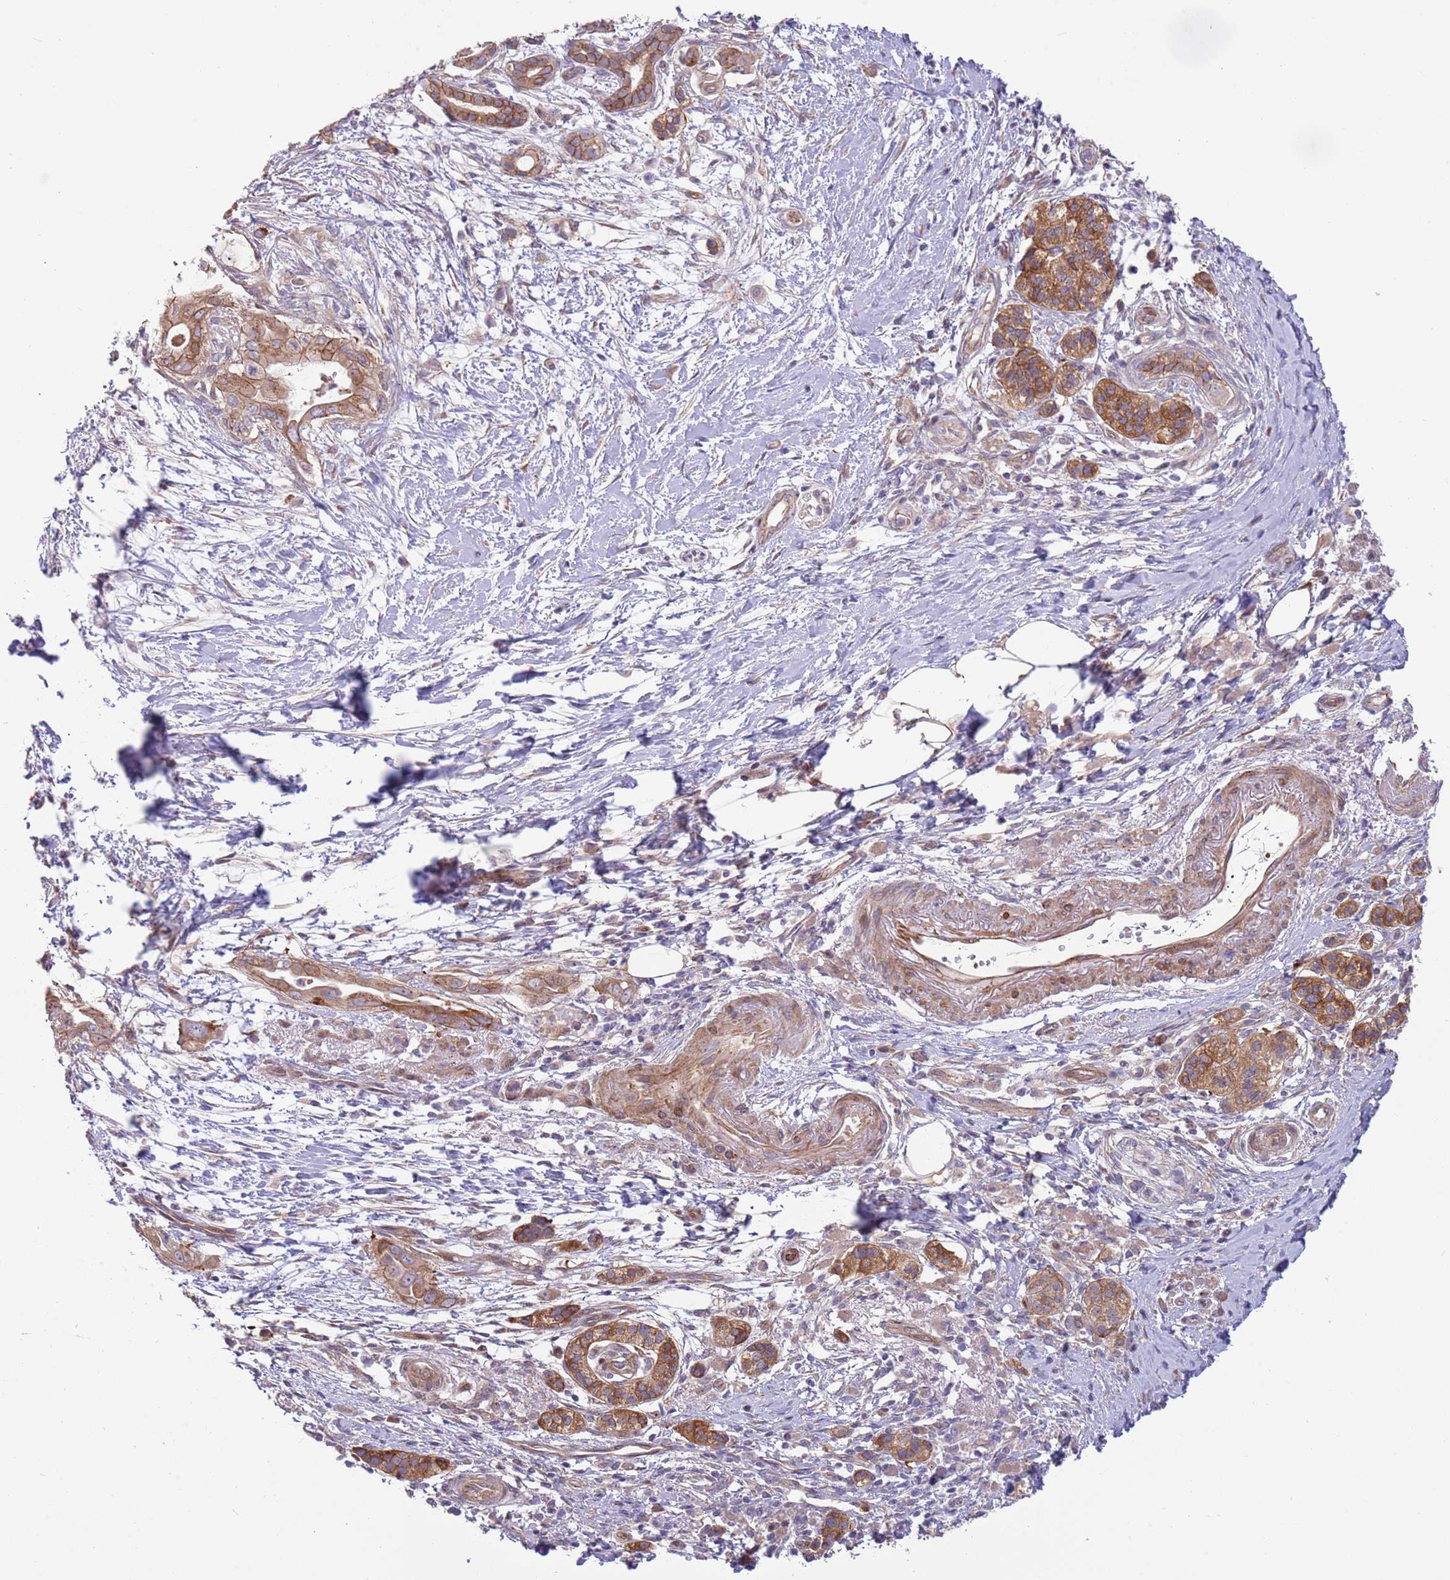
{"staining": {"intensity": "moderate", "quantity": ">75%", "location": "cytoplasmic/membranous"}, "tissue": "pancreatic cancer", "cell_type": "Tumor cells", "image_type": "cancer", "snomed": [{"axis": "morphology", "description": "Adenocarcinoma, NOS"}, {"axis": "topography", "description": "Pancreas"}], "caption": "Protein expression analysis of human pancreatic cancer (adenocarcinoma) reveals moderate cytoplasmic/membranous staining in about >75% of tumor cells. The staining is performed using DAB brown chromogen to label protein expression. The nuclei are counter-stained blue using hematoxylin.", "gene": "ITGB6", "patient": {"sex": "male", "age": 71}}